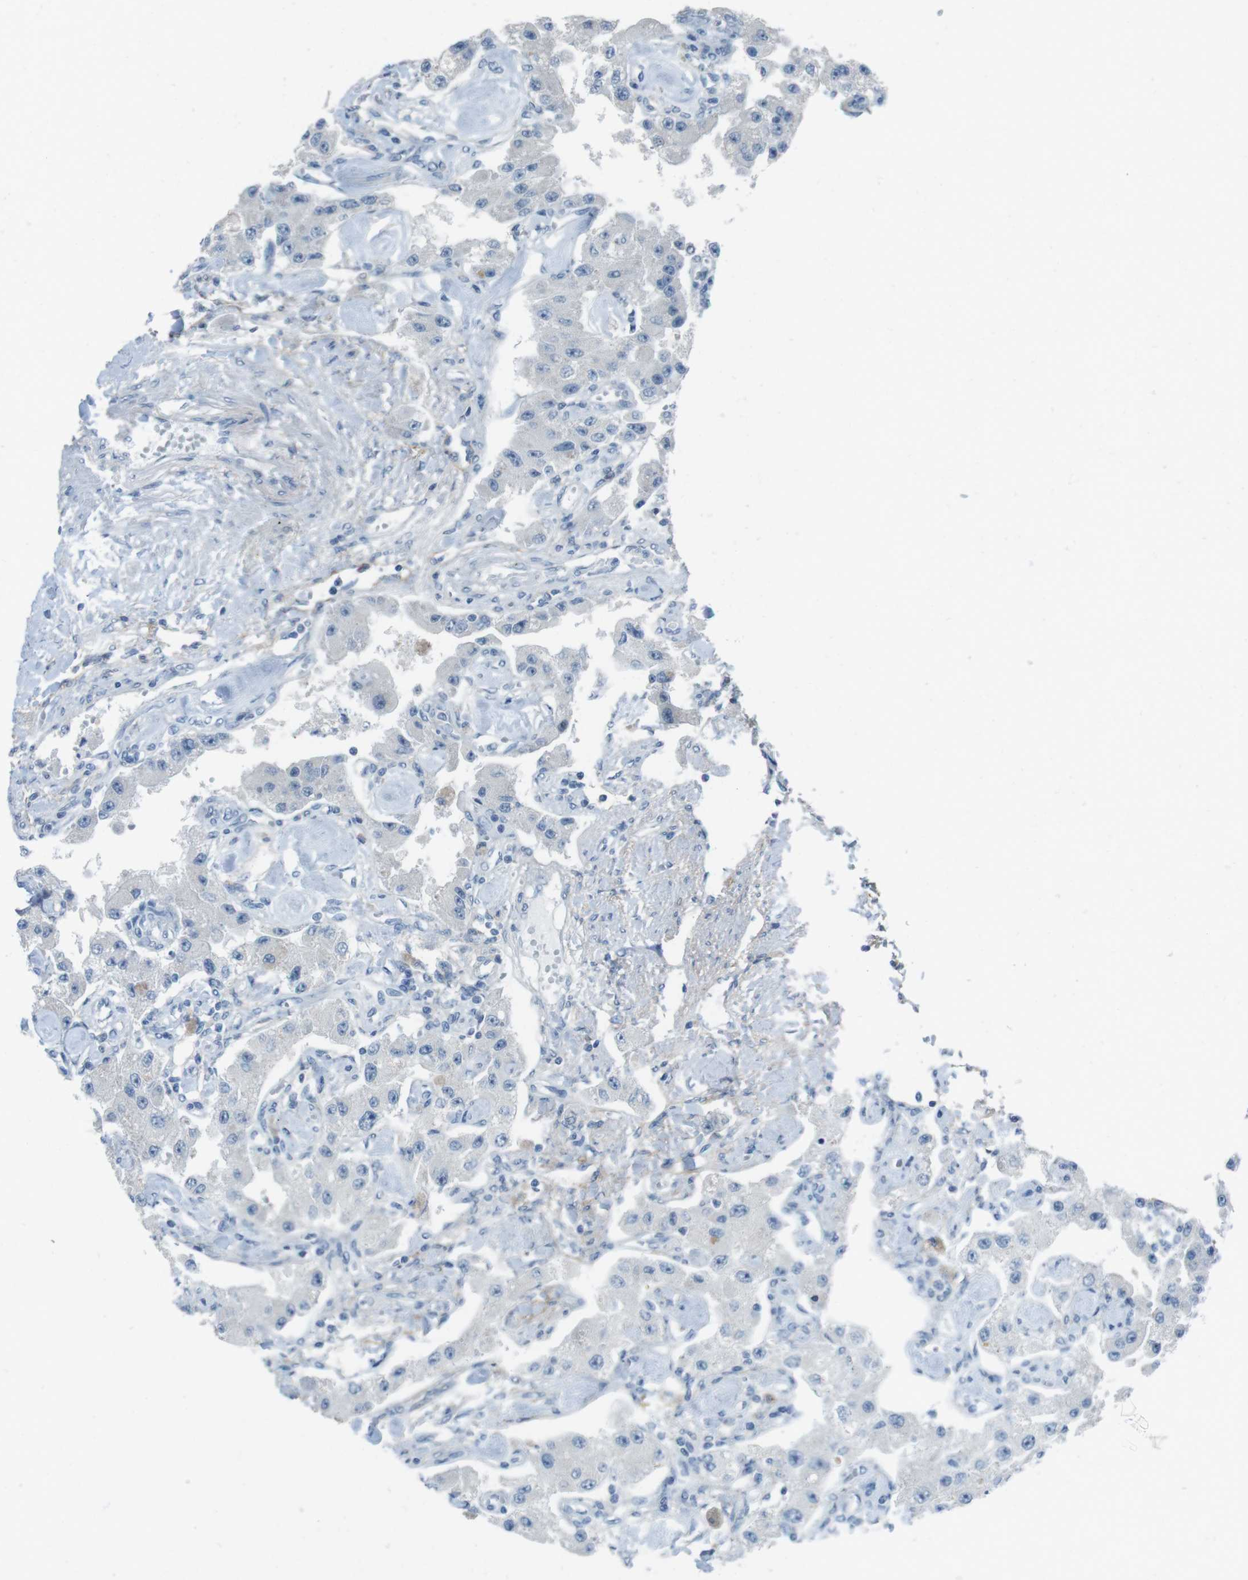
{"staining": {"intensity": "negative", "quantity": "none", "location": "none"}, "tissue": "carcinoid", "cell_type": "Tumor cells", "image_type": "cancer", "snomed": [{"axis": "morphology", "description": "Carcinoid, malignant, NOS"}, {"axis": "topography", "description": "Pancreas"}], "caption": "Protein analysis of carcinoid shows no significant positivity in tumor cells.", "gene": "ENTPD7", "patient": {"sex": "male", "age": 41}}